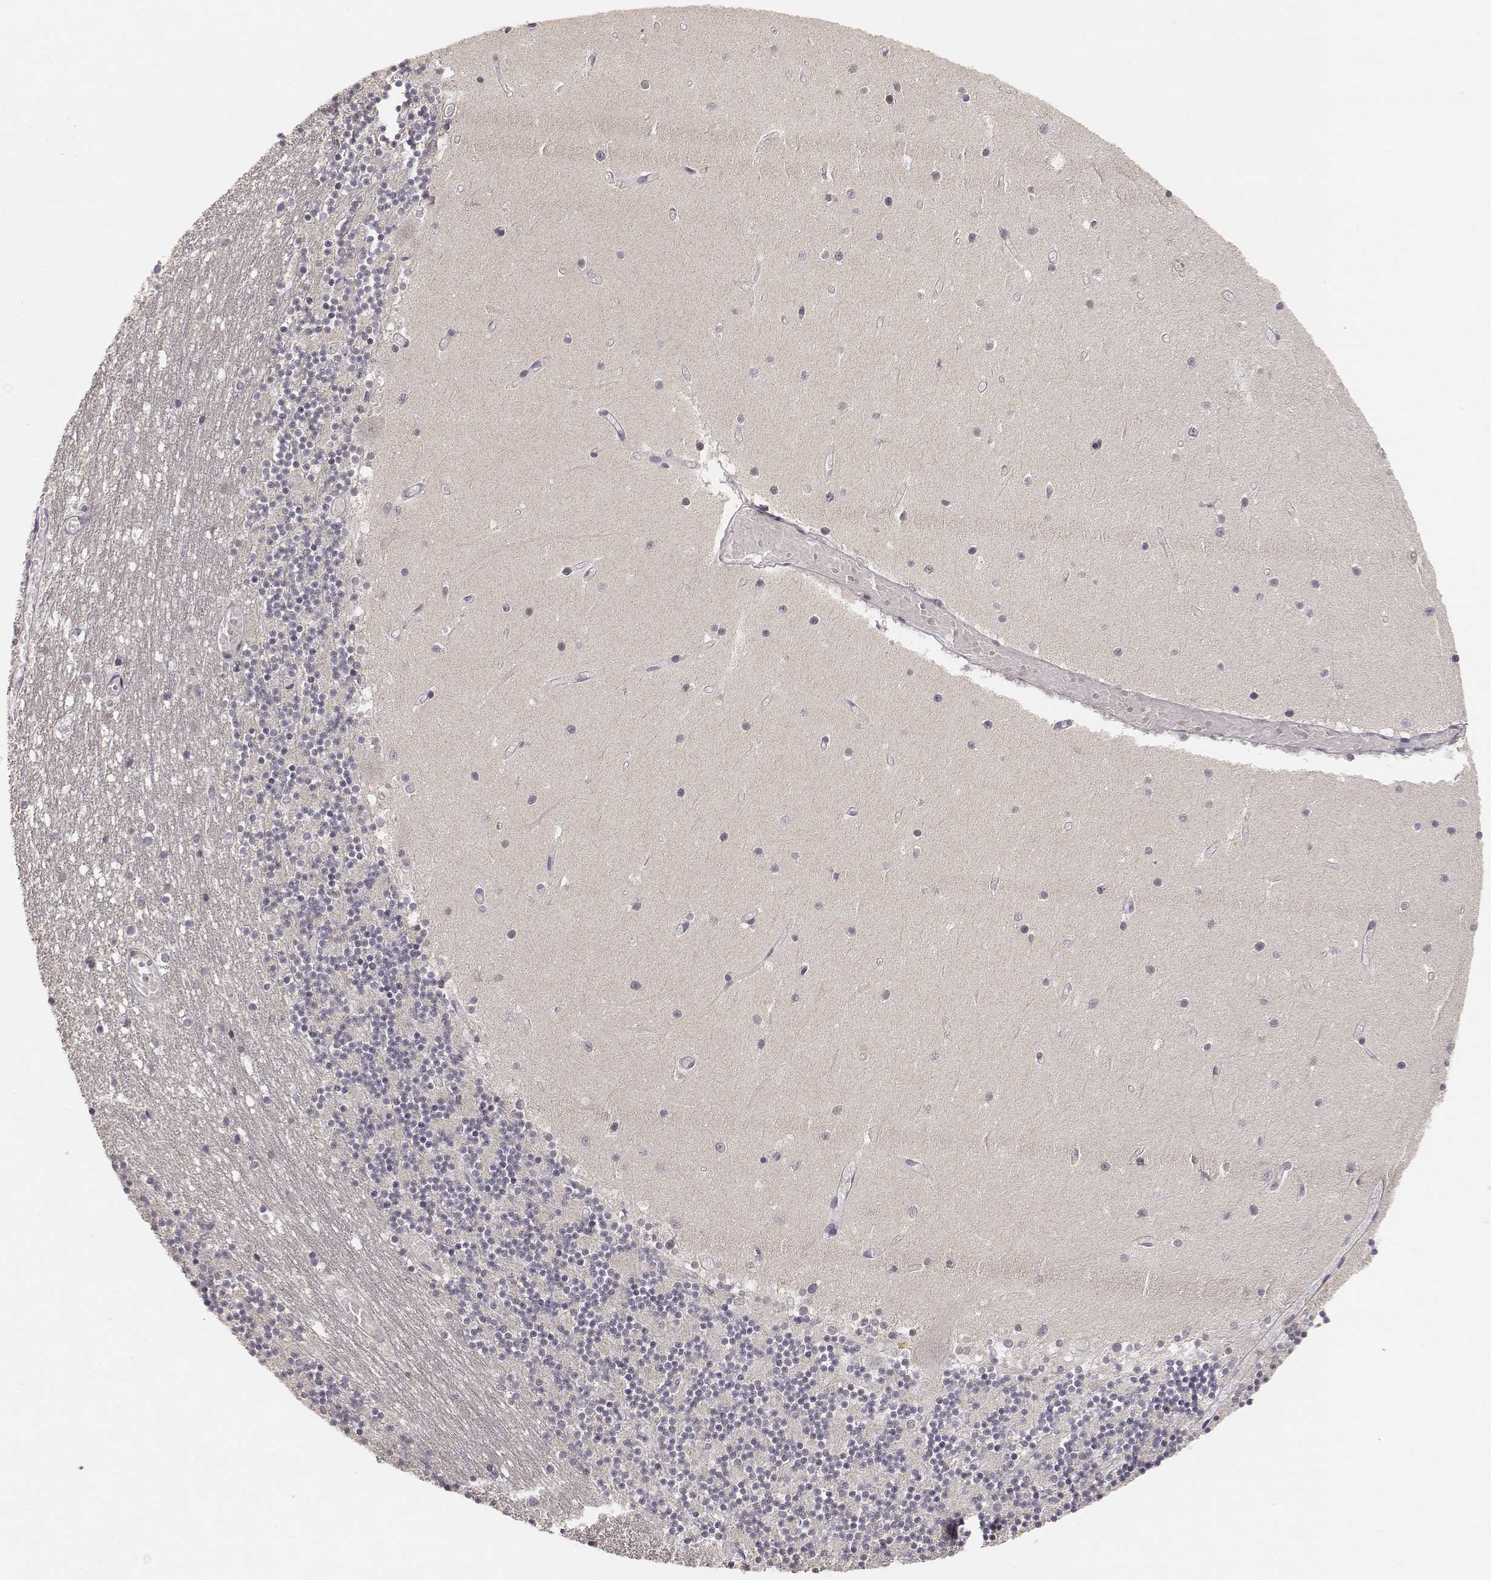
{"staining": {"intensity": "negative", "quantity": "none", "location": "none"}, "tissue": "cerebellum", "cell_type": "Cells in granular layer", "image_type": "normal", "snomed": [{"axis": "morphology", "description": "Normal tissue, NOS"}, {"axis": "topography", "description": "Cerebellum"}], "caption": "This is an immunohistochemistry histopathology image of normal human cerebellum. There is no positivity in cells in granular layer.", "gene": "FANCD2", "patient": {"sex": "female", "age": 28}}